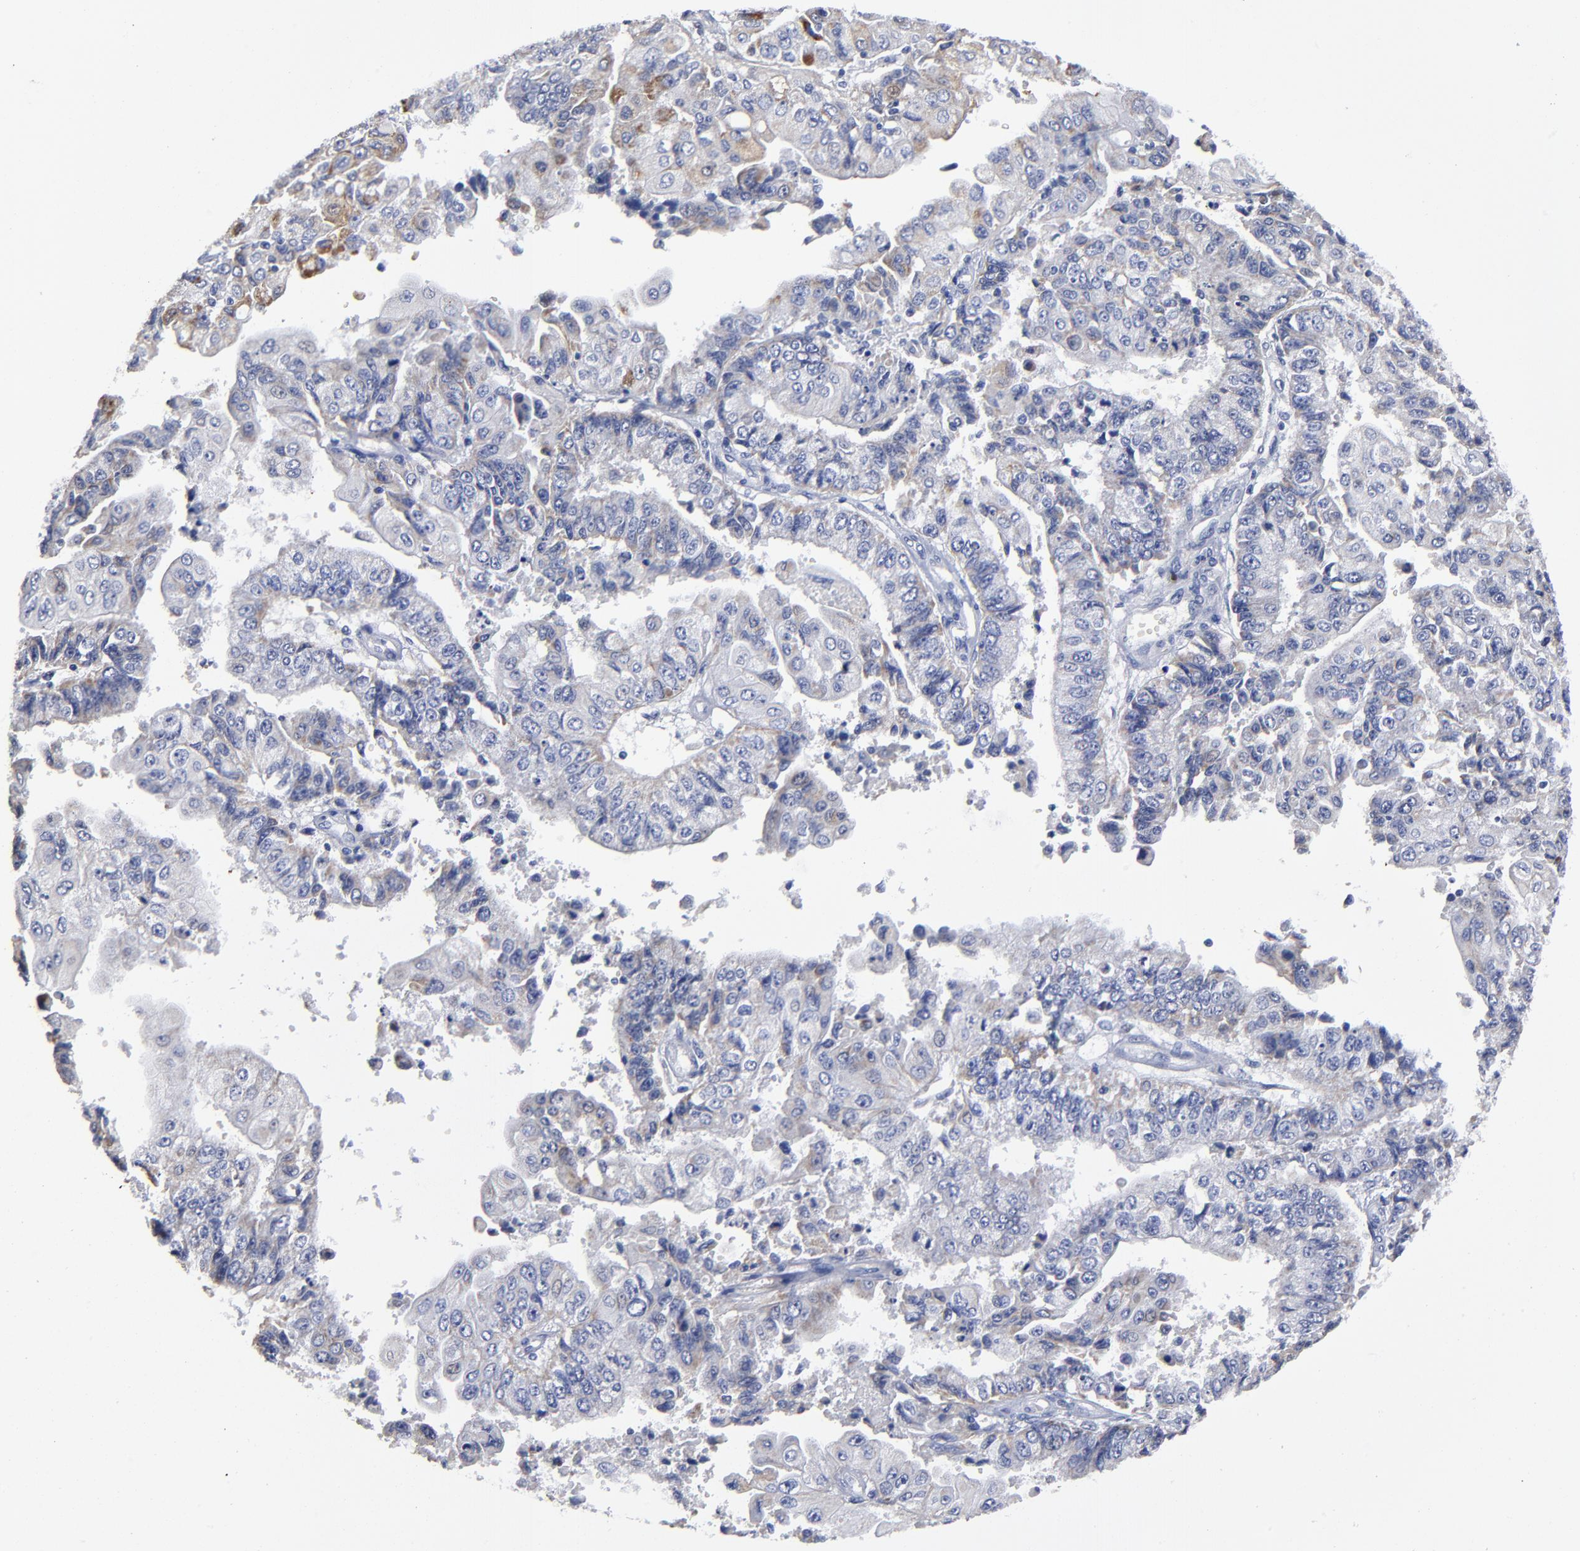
{"staining": {"intensity": "moderate", "quantity": "25%-75%", "location": "cytoplasmic/membranous"}, "tissue": "endometrial cancer", "cell_type": "Tumor cells", "image_type": "cancer", "snomed": [{"axis": "morphology", "description": "Adenocarcinoma, NOS"}, {"axis": "topography", "description": "Endometrium"}], "caption": "Approximately 25%-75% of tumor cells in human endometrial cancer (adenocarcinoma) display moderate cytoplasmic/membranous protein expression as visualized by brown immunohistochemical staining.", "gene": "PTP4A1", "patient": {"sex": "female", "age": 75}}